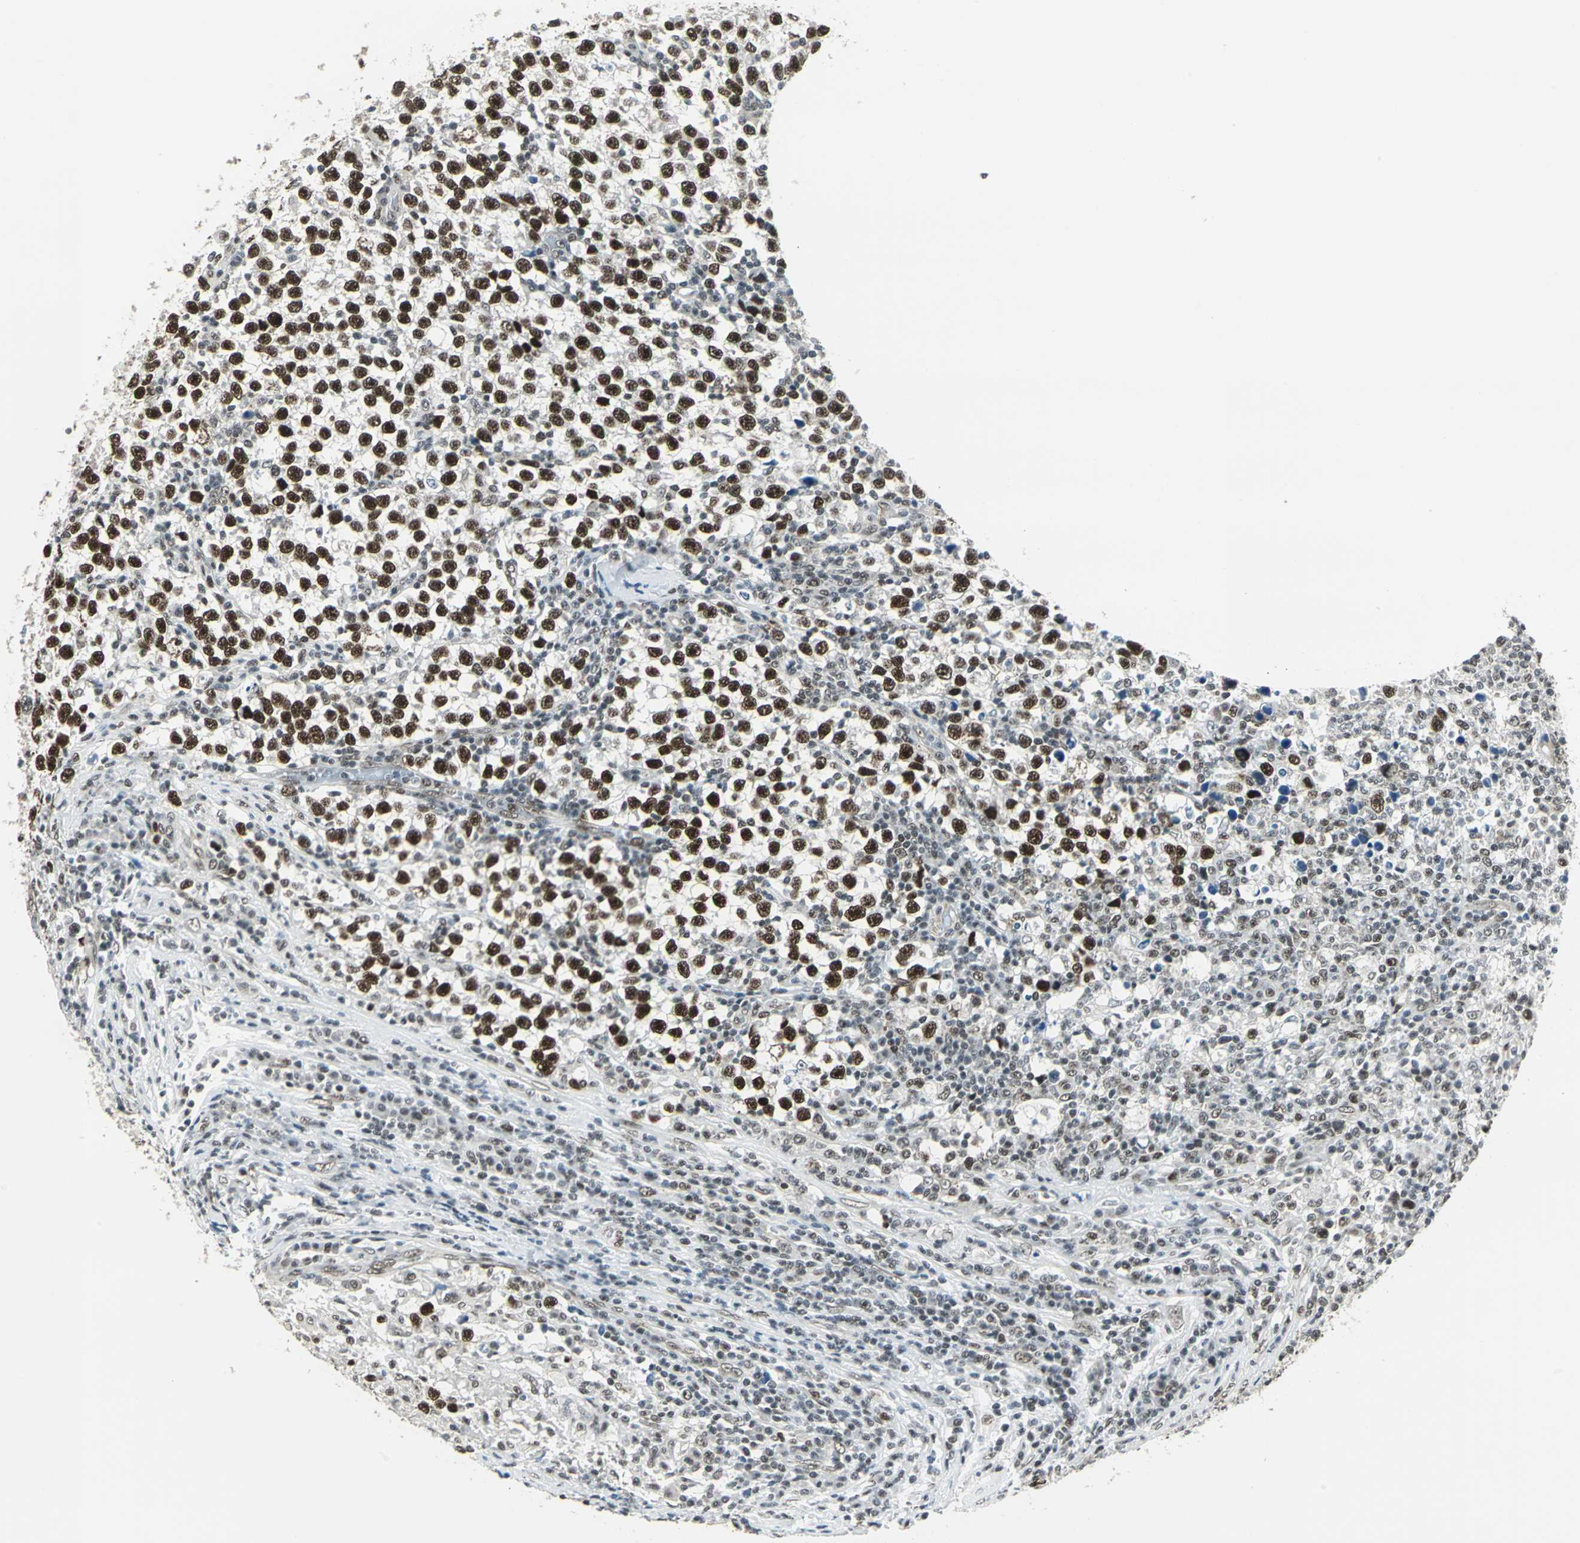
{"staining": {"intensity": "strong", "quantity": ">75%", "location": "nuclear"}, "tissue": "testis cancer", "cell_type": "Tumor cells", "image_type": "cancer", "snomed": [{"axis": "morphology", "description": "Seminoma, NOS"}, {"axis": "topography", "description": "Testis"}], "caption": "Strong nuclear positivity for a protein is present in approximately >75% of tumor cells of testis cancer (seminoma) using immunohistochemistry (IHC).", "gene": "ADNP", "patient": {"sex": "male", "age": 43}}